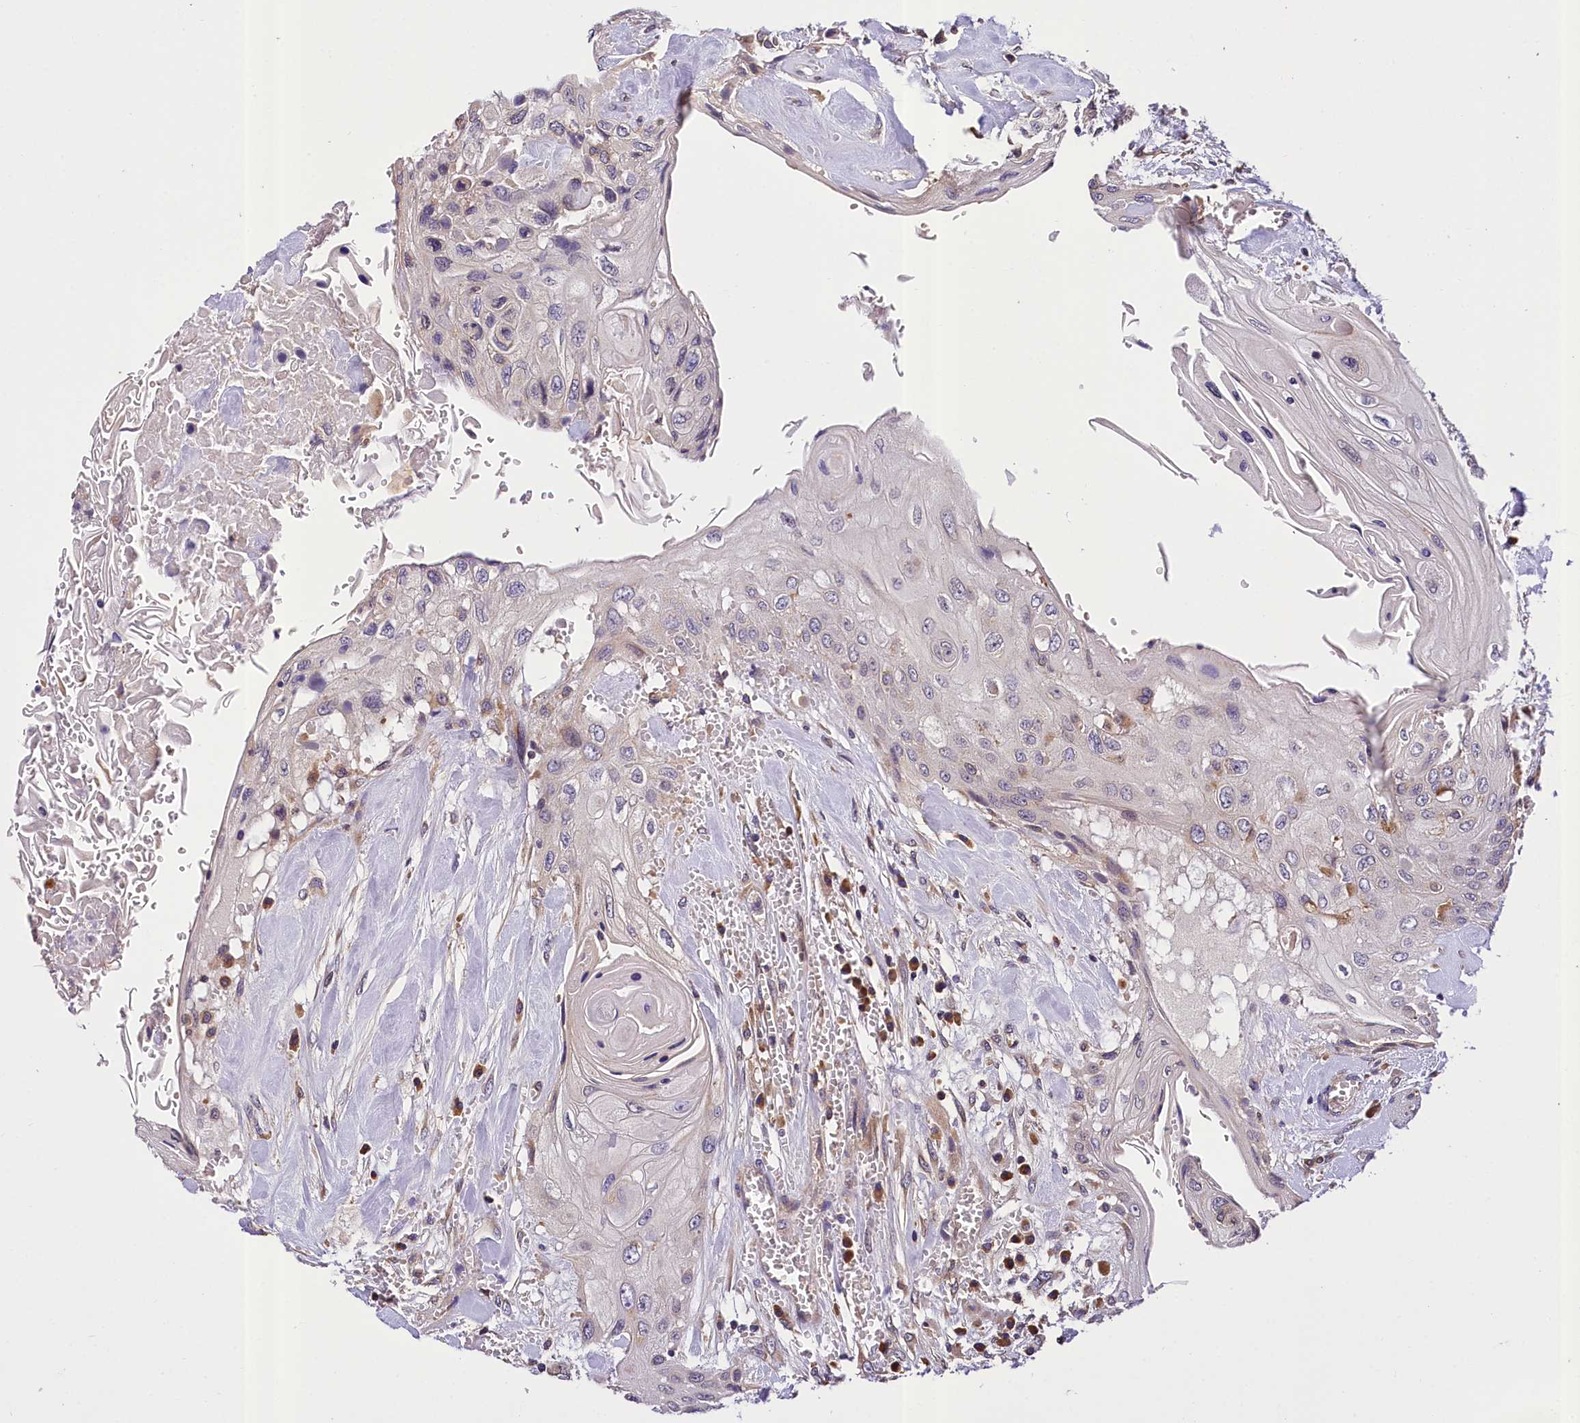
{"staining": {"intensity": "weak", "quantity": "<25%", "location": "cytoplasmic/membranous"}, "tissue": "head and neck cancer", "cell_type": "Tumor cells", "image_type": "cancer", "snomed": [{"axis": "morphology", "description": "Squamous cell carcinoma, NOS"}, {"axis": "topography", "description": "Head-Neck"}], "caption": "Histopathology image shows no significant protein positivity in tumor cells of head and neck cancer (squamous cell carcinoma). (Immunohistochemistry, brightfield microscopy, high magnification).", "gene": "SUPV3L1", "patient": {"sex": "female", "age": 43}}